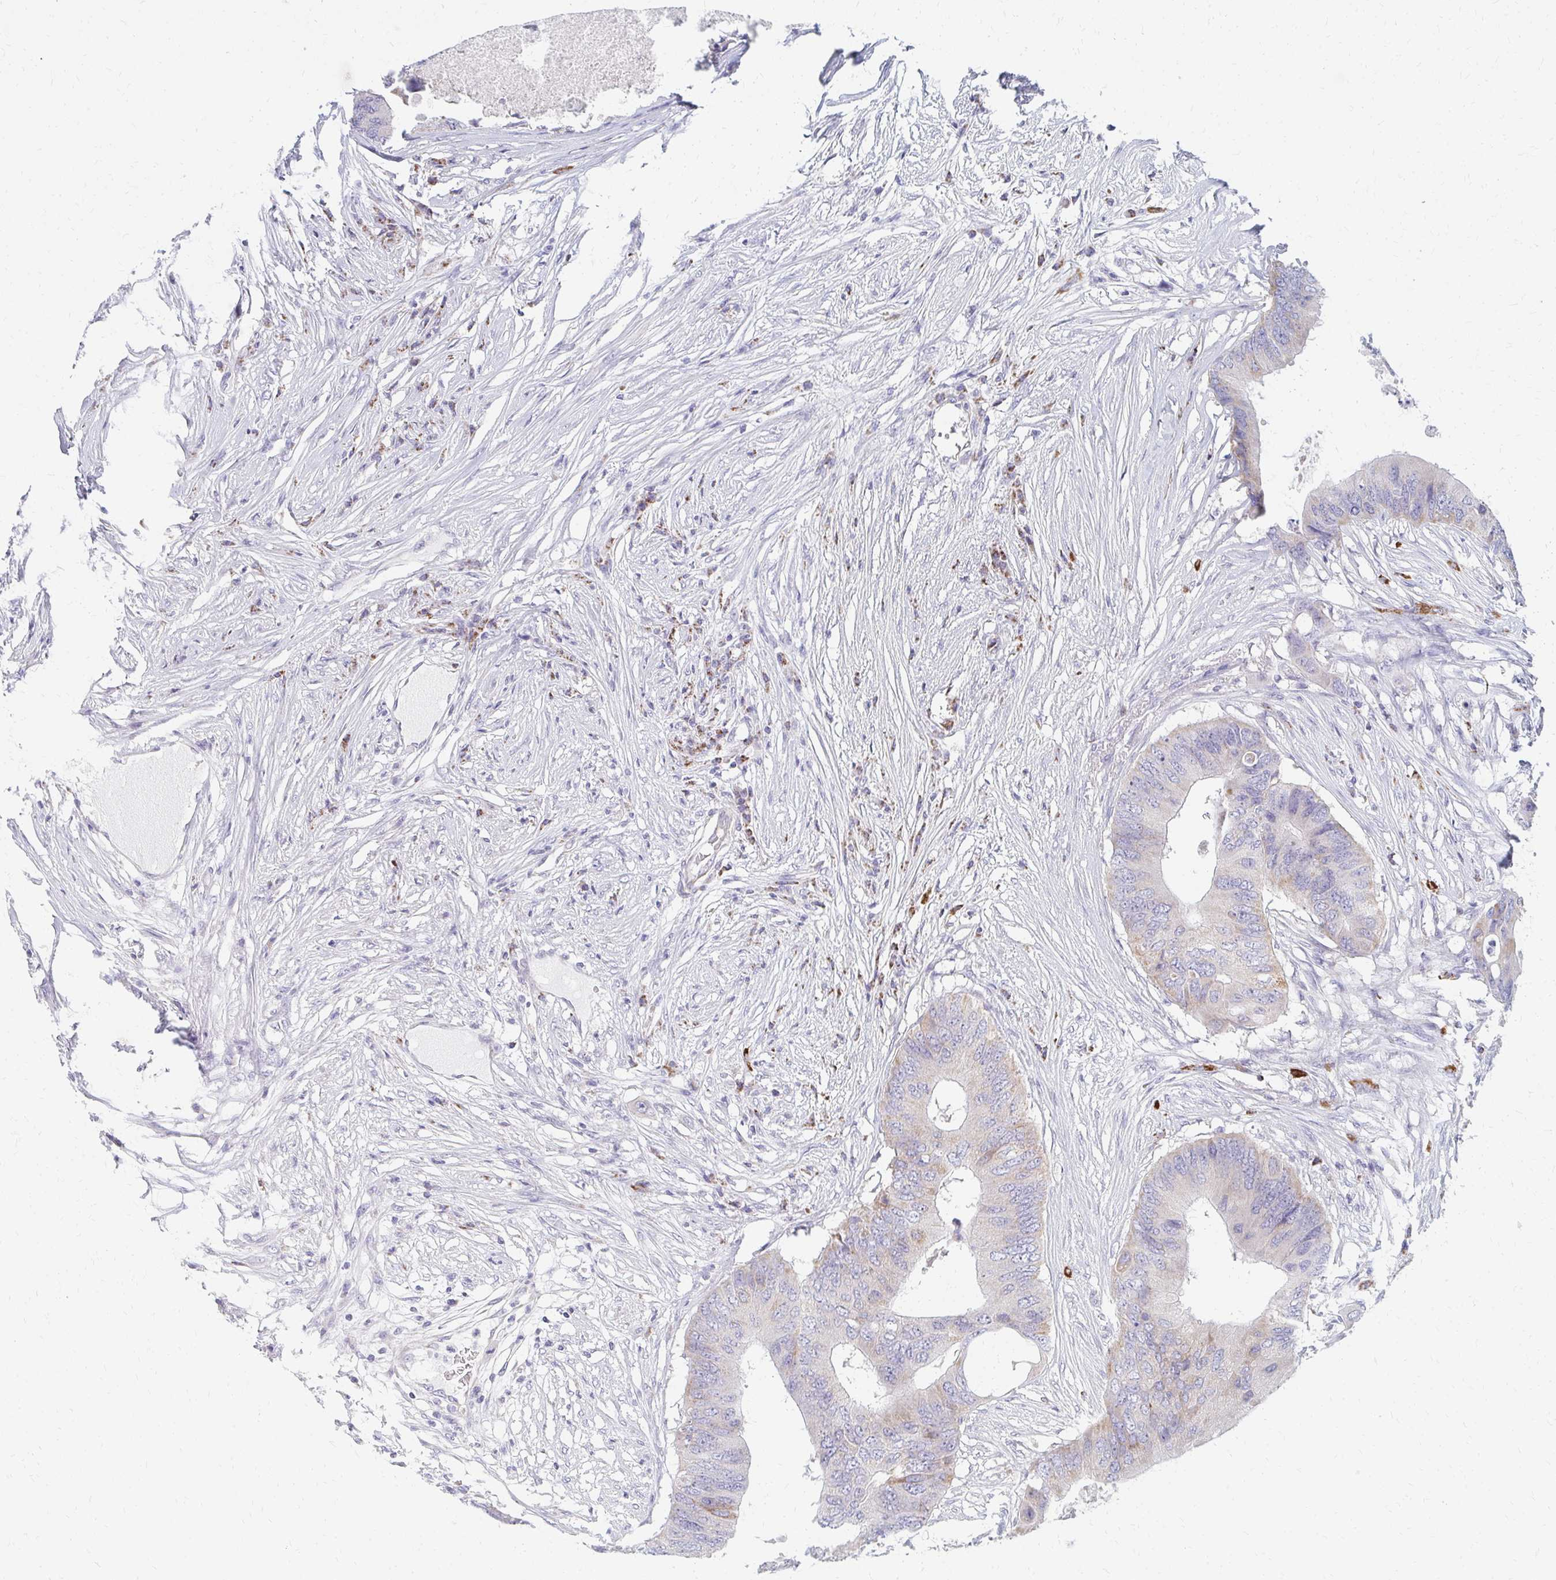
{"staining": {"intensity": "weak", "quantity": "<25%", "location": "cytoplasmic/membranous"}, "tissue": "colorectal cancer", "cell_type": "Tumor cells", "image_type": "cancer", "snomed": [{"axis": "morphology", "description": "Adenocarcinoma, NOS"}, {"axis": "topography", "description": "Colon"}], "caption": "A histopathology image of colorectal cancer (adenocarcinoma) stained for a protein exhibits no brown staining in tumor cells.", "gene": "OR10V1", "patient": {"sex": "male", "age": 71}}